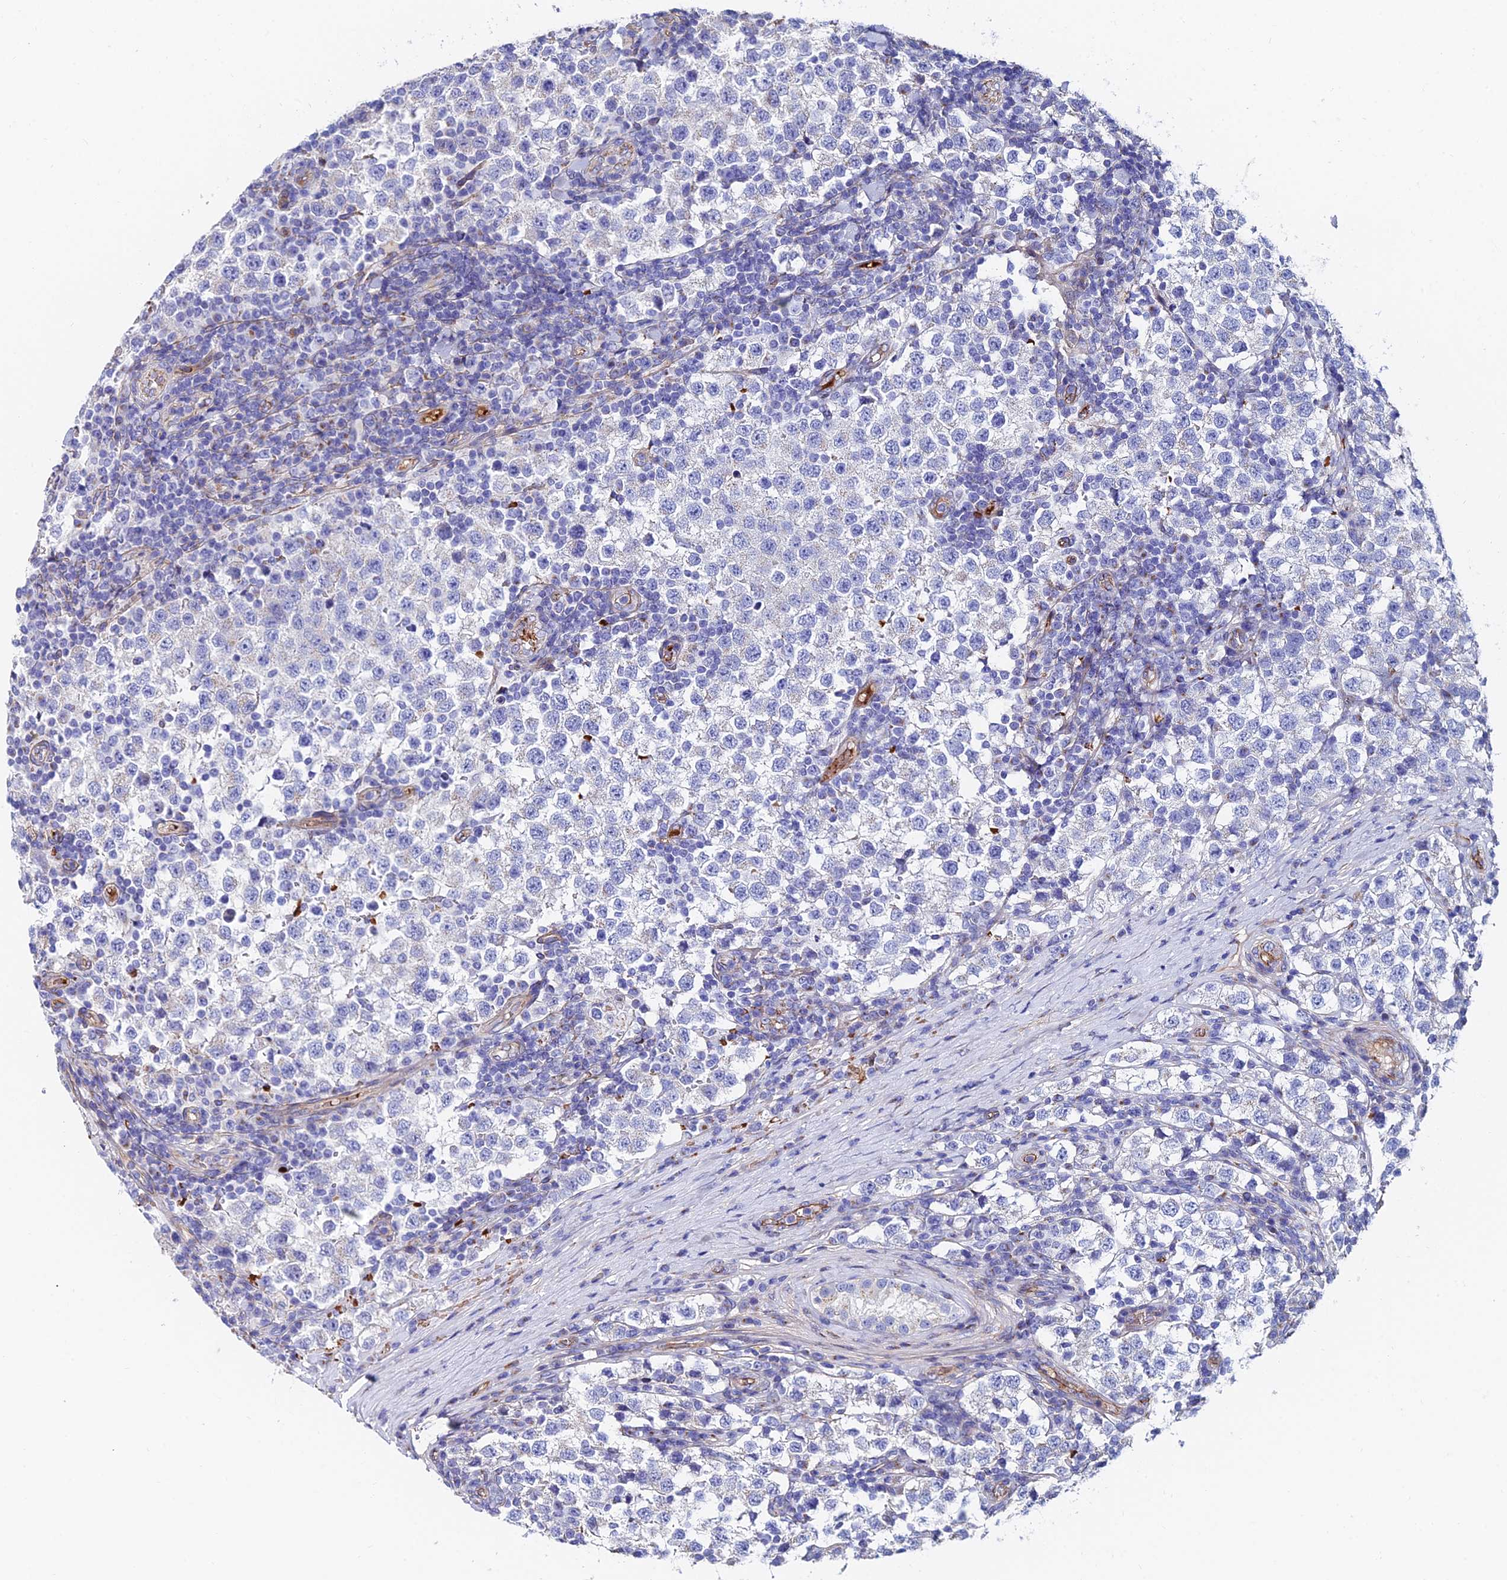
{"staining": {"intensity": "negative", "quantity": "none", "location": "none"}, "tissue": "testis cancer", "cell_type": "Tumor cells", "image_type": "cancer", "snomed": [{"axis": "morphology", "description": "Seminoma, NOS"}, {"axis": "topography", "description": "Testis"}], "caption": "High magnification brightfield microscopy of seminoma (testis) stained with DAB (3,3'-diaminobenzidine) (brown) and counterstained with hematoxylin (blue): tumor cells show no significant positivity. (IHC, brightfield microscopy, high magnification).", "gene": "ADGRF3", "patient": {"sex": "male", "age": 34}}